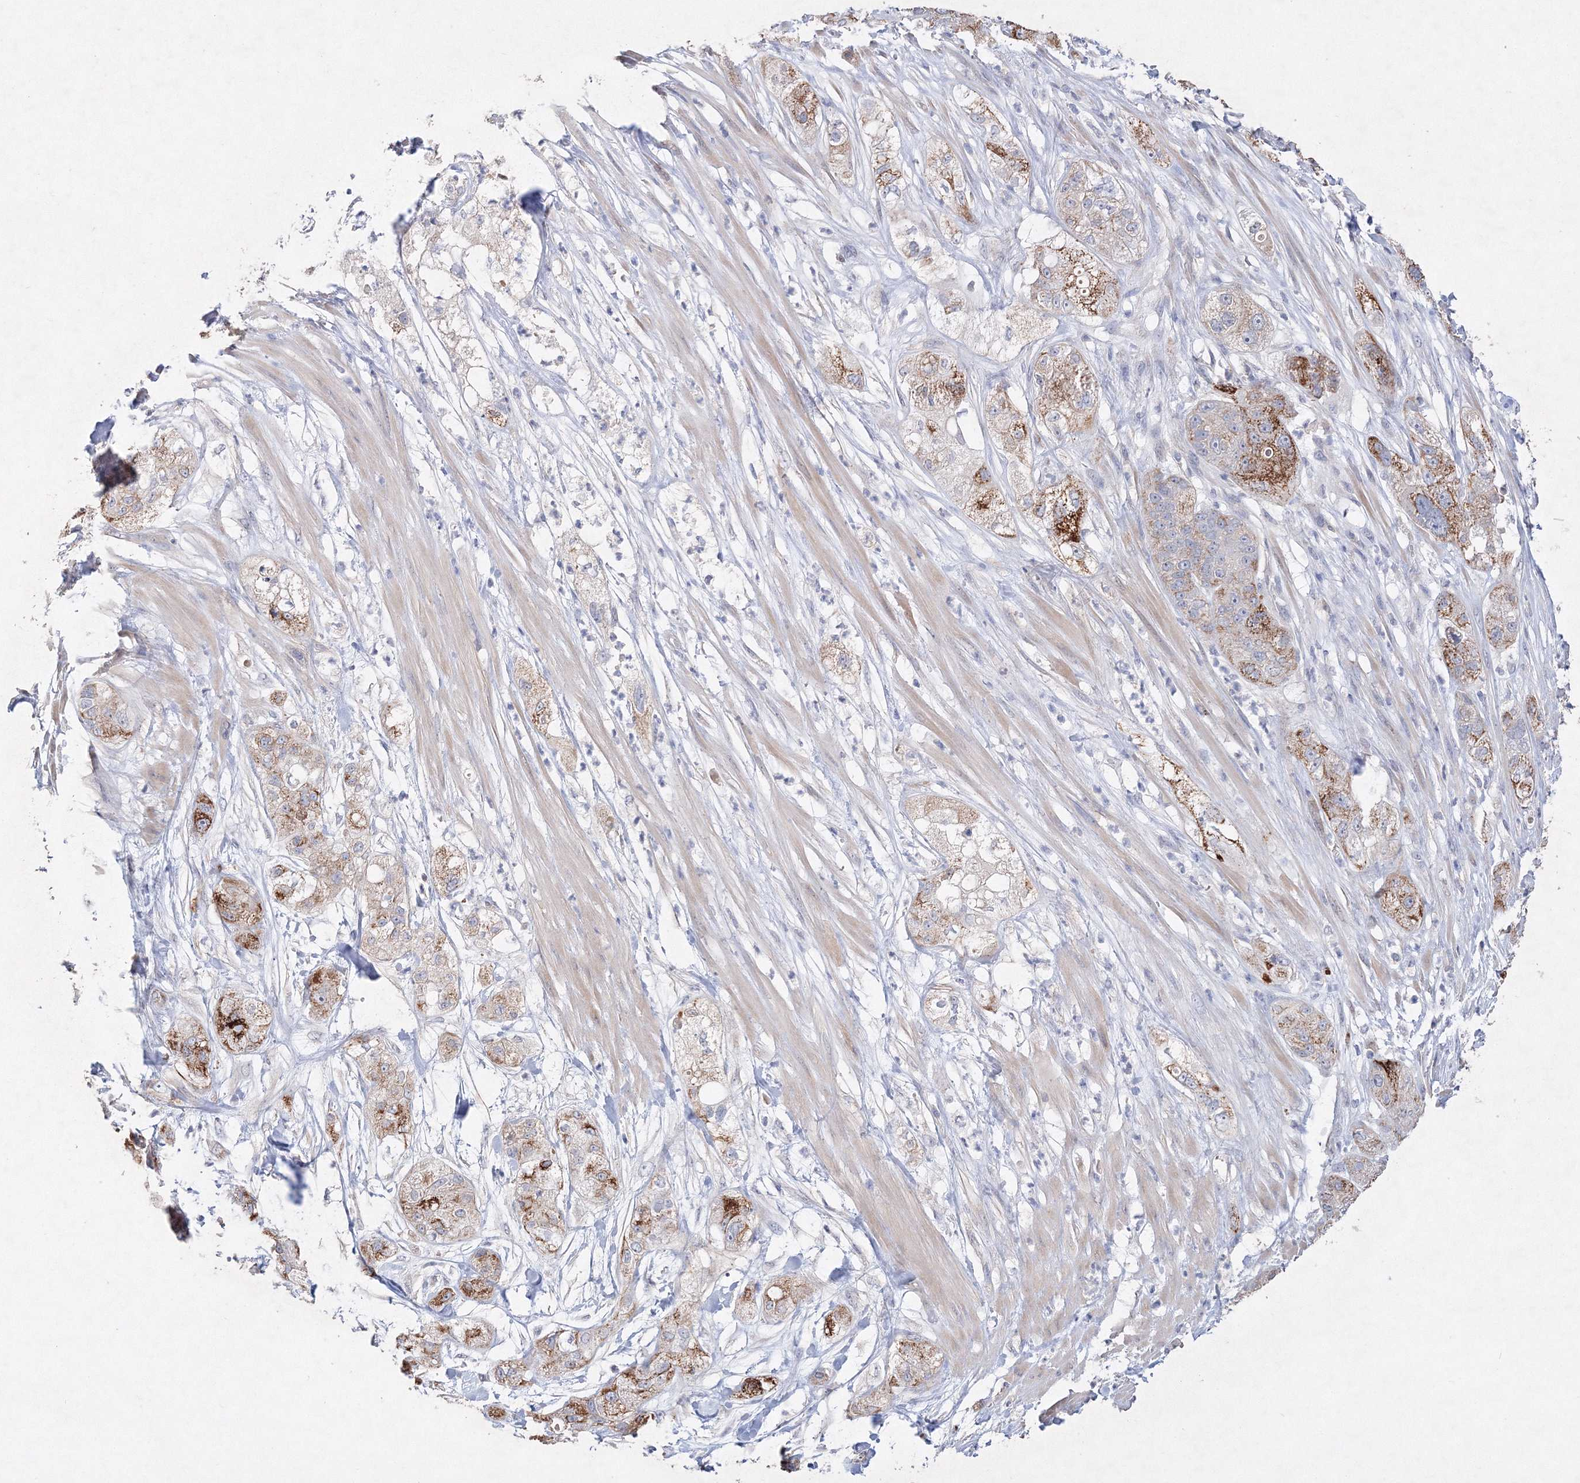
{"staining": {"intensity": "moderate", "quantity": "25%-75%", "location": "cytoplasmic/membranous"}, "tissue": "pancreatic cancer", "cell_type": "Tumor cells", "image_type": "cancer", "snomed": [{"axis": "morphology", "description": "Adenocarcinoma, NOS"}, {"axis": "topography", "description": "Pancreas"}], "caption": "Protein staining of adenocarcinoma (pancreatic) tissue demonstrates moderate cytoplasmic/membranous expression in about 25%-75% of tumor cells. Nuclei are stained in blue.", "gene": "GLS", "patient": {"sex": "female", "age": 78}}